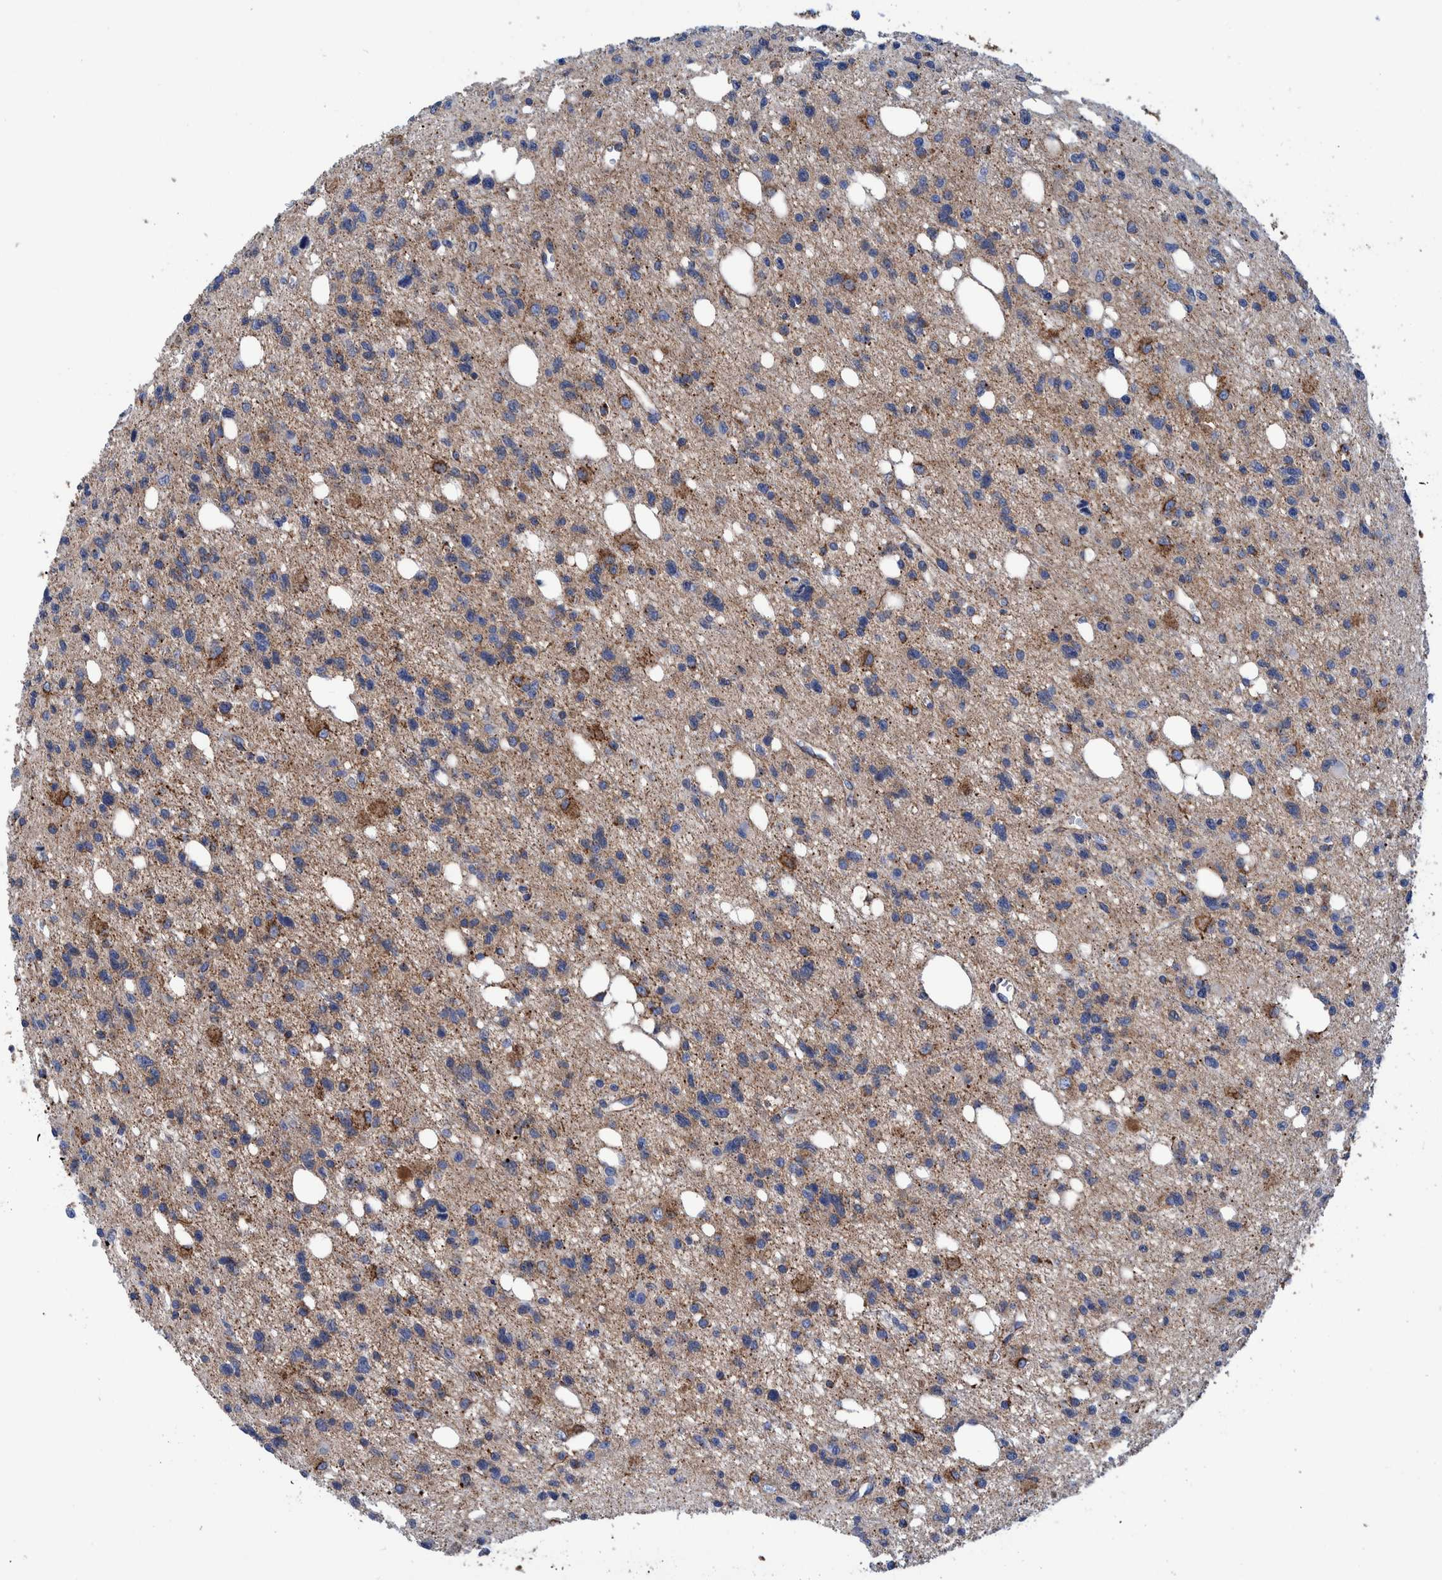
{"staining": {"intensity": "negative", "quantity": "none", "location": "none"}, "tissue": "glioma", "cell_type": "Tumor cells", "image_type": "cancer", "snomed": [{"axis": "morphology", "description": "Glioma, malignant, High grade"}, {"axis": "topography", "description": "Brain"}], "caption": "A micrograph of glioma stained for a protein displays no brown staining in tumor cells.", "gene": "BZW2", "patient": {"sex": "female", "age": 62}}